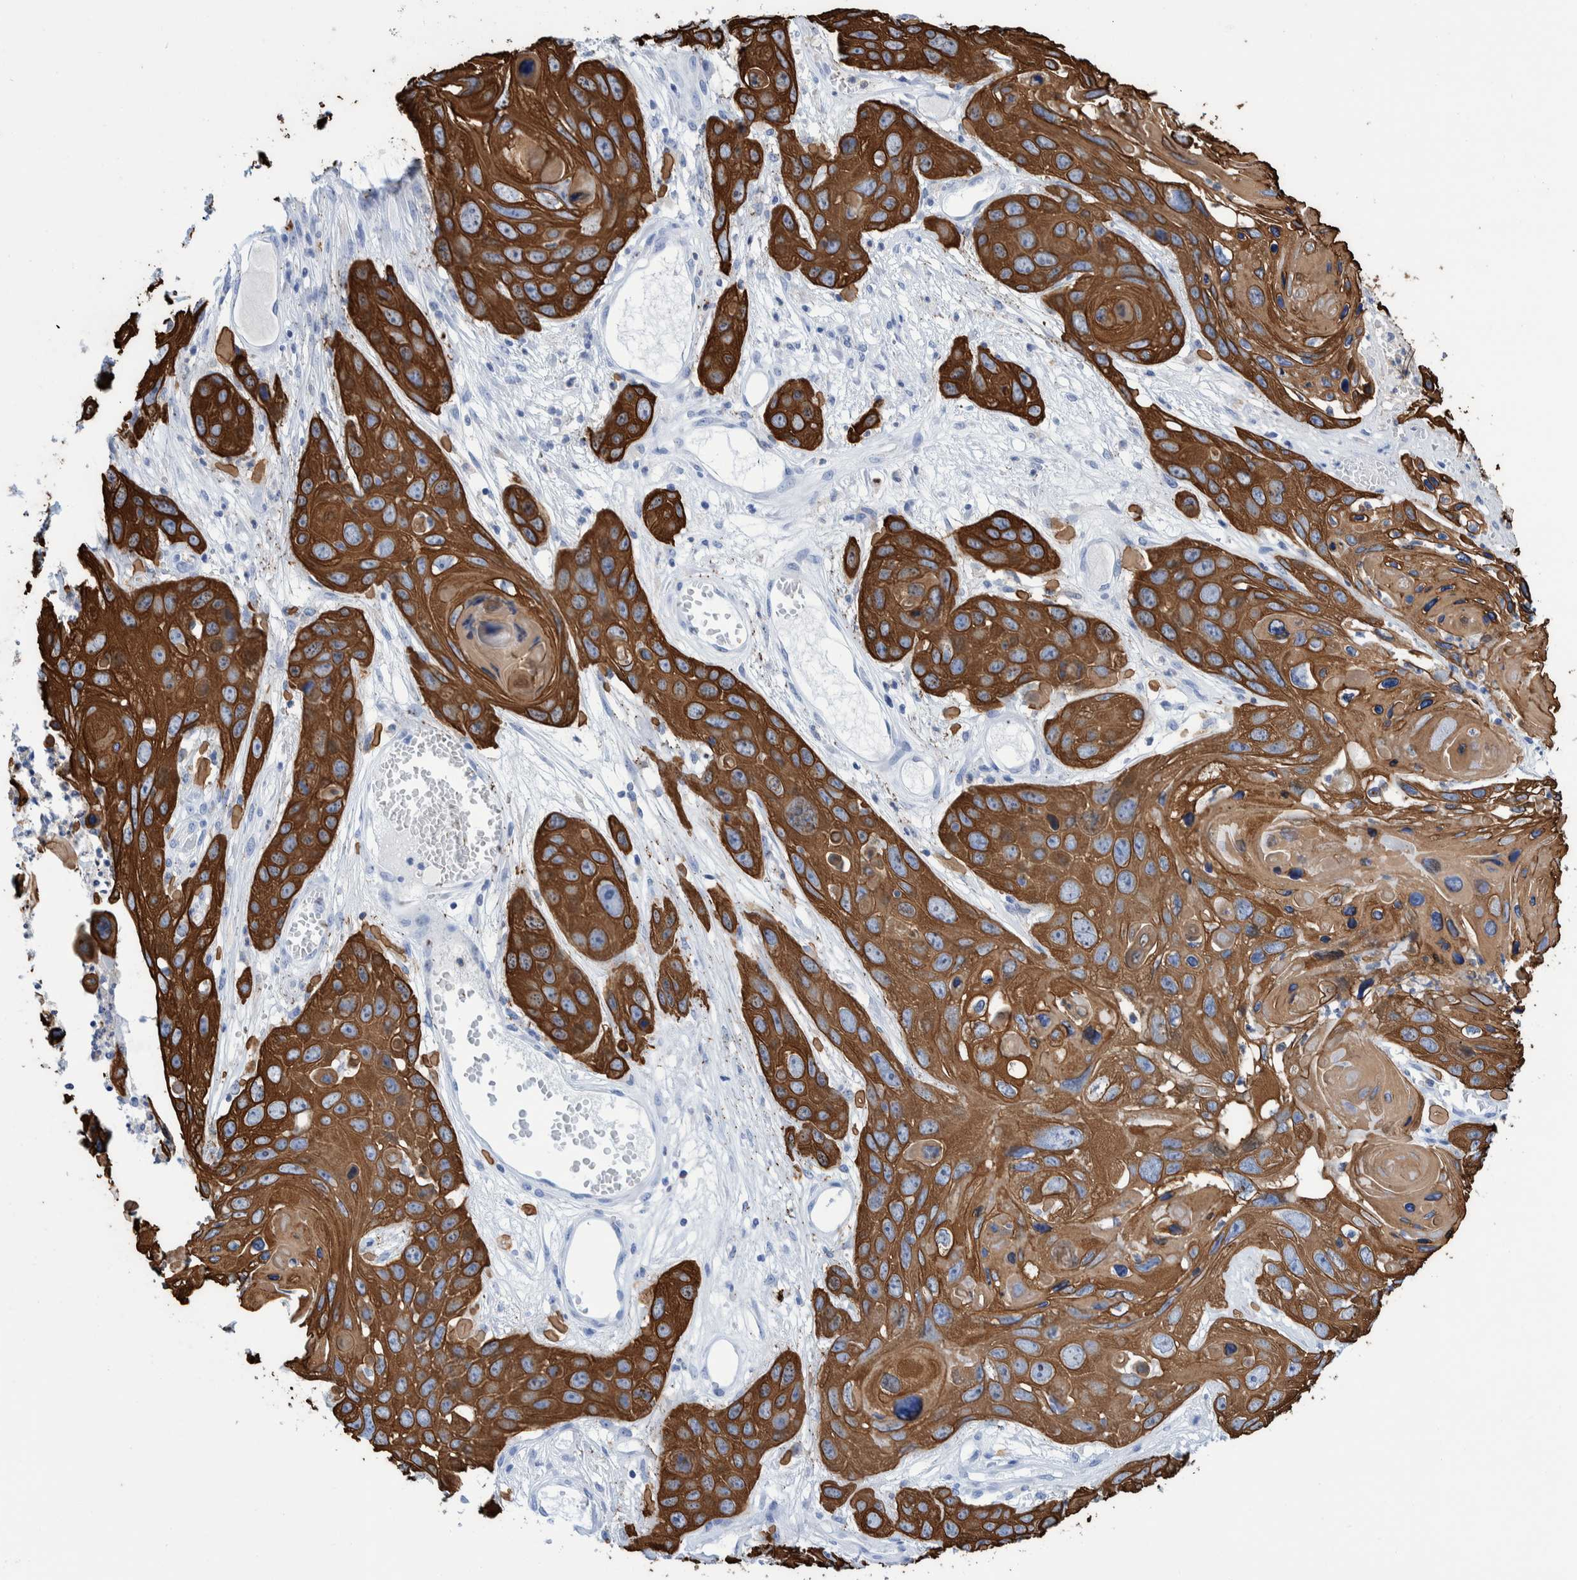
{"staining": {"intensity": "strong", "quantity": ">75%", "location": "cytoplasmic/membranous"}, "tissue": "skin cancer", "cell_type": "Tumor cells", "image_type": "cancer", "snomed": [{"axis": "morphology", "description": "Squamous cell carcinoma, NOS"}, {"axis": "topography", "description": "Skin"}], "caption": "IHC of human squamous cell carcinoma (skin) displays high levels of strong cytoplasmic/membranous positivity in approximately >75% of tumor cells.", "gene": "KRT14", "patient": {"sex": "male", "age": 55}}